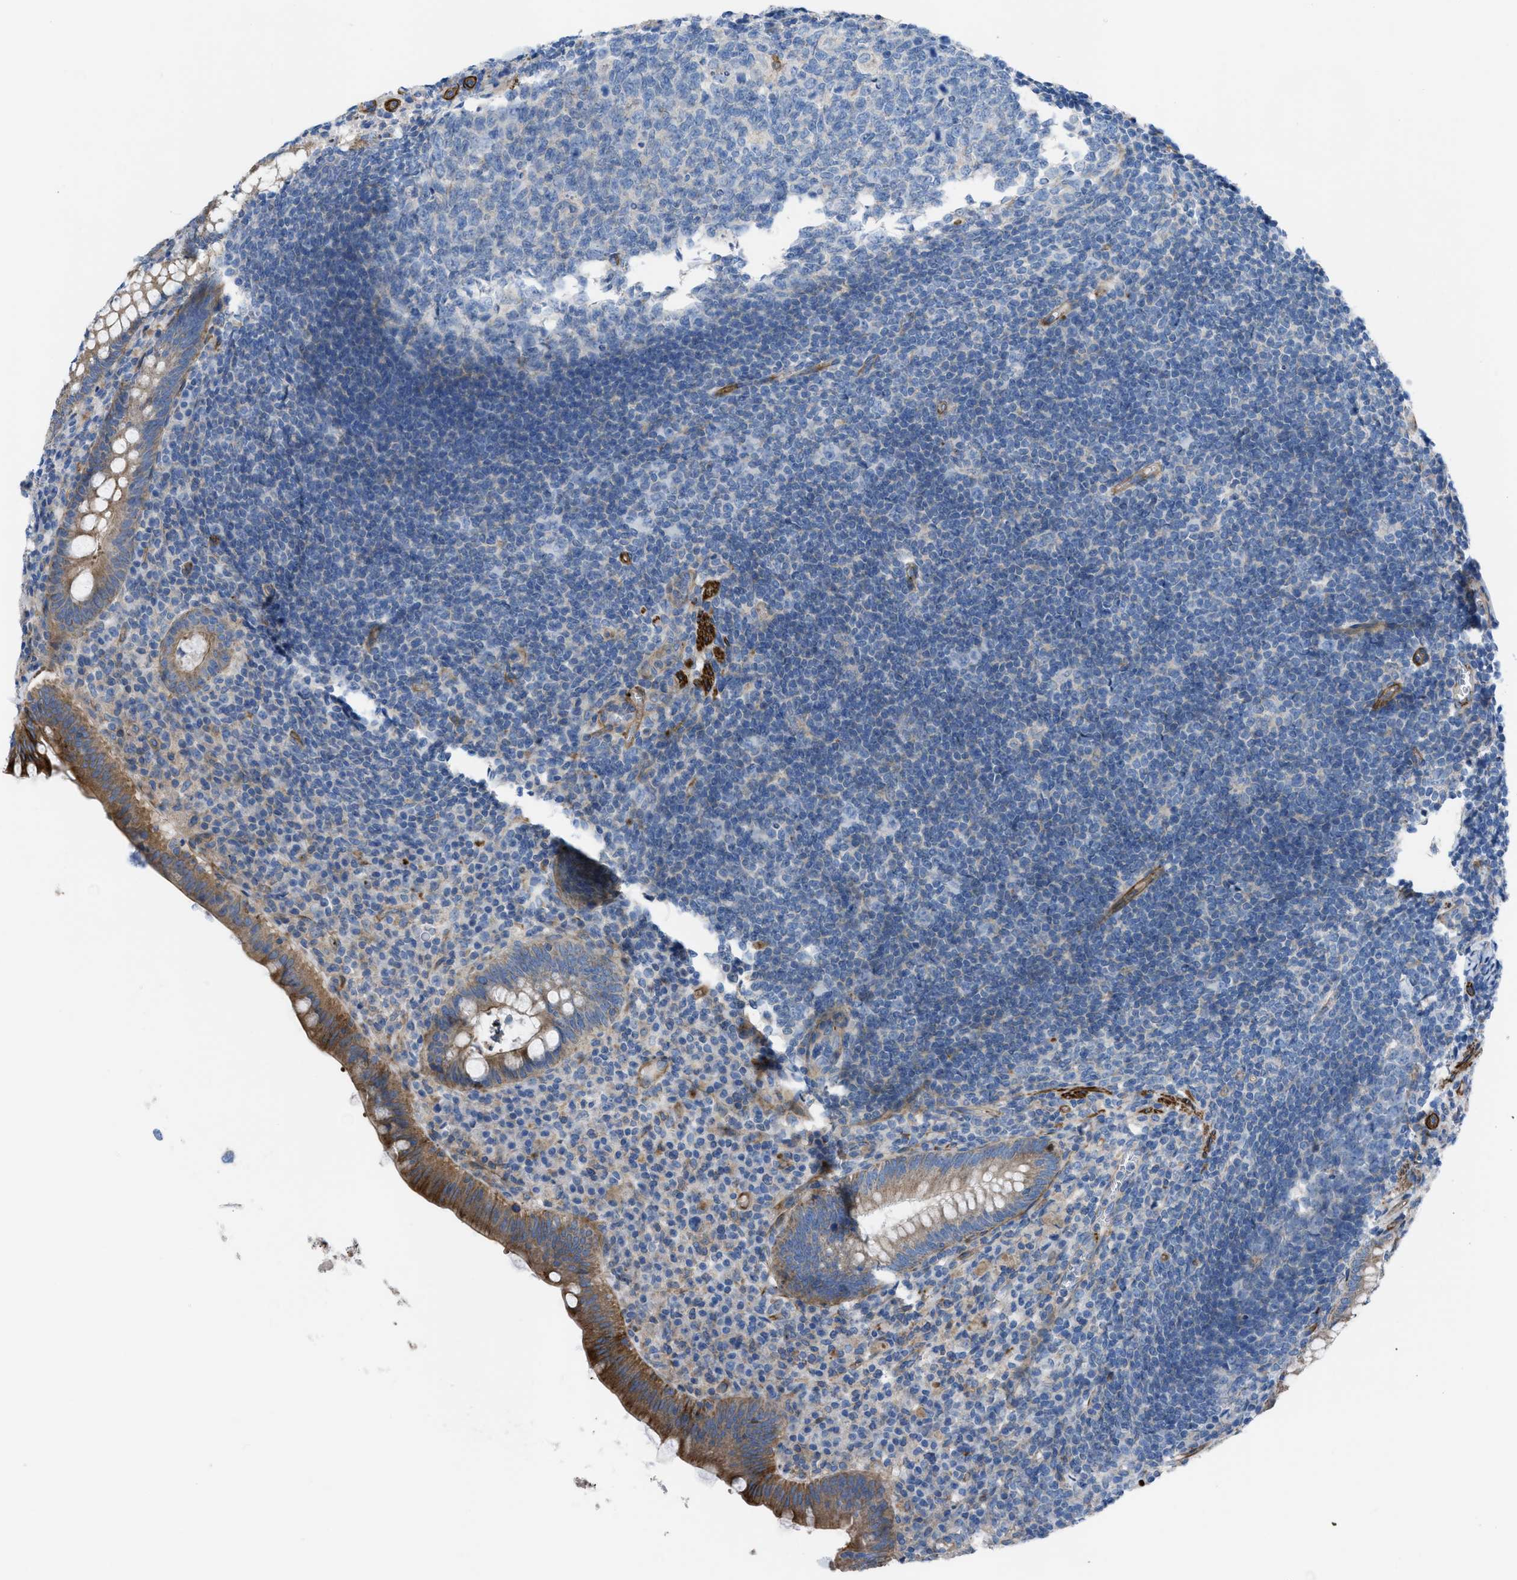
{"staining": {"intensity": "moderate", "quantity": ">75%", "location": "cytoplasmic/membranous"}, "tissue": "appendix", "cell_type": "Glandular cells", "image_type": "normal", "snomed": [{"axis": "morphology", "description": "Normal tissue, NOS"}, {"axis": "topography", "description": "Appendix"}], "caption": "Protein expression by immunohistochemistry demonstrates moderate cytoplasmic/membranous expression in approximately >75% of glandular cells in benign appendix.", "gene": "KCNH7", "patient": {"sex": "male", "age": 56}}